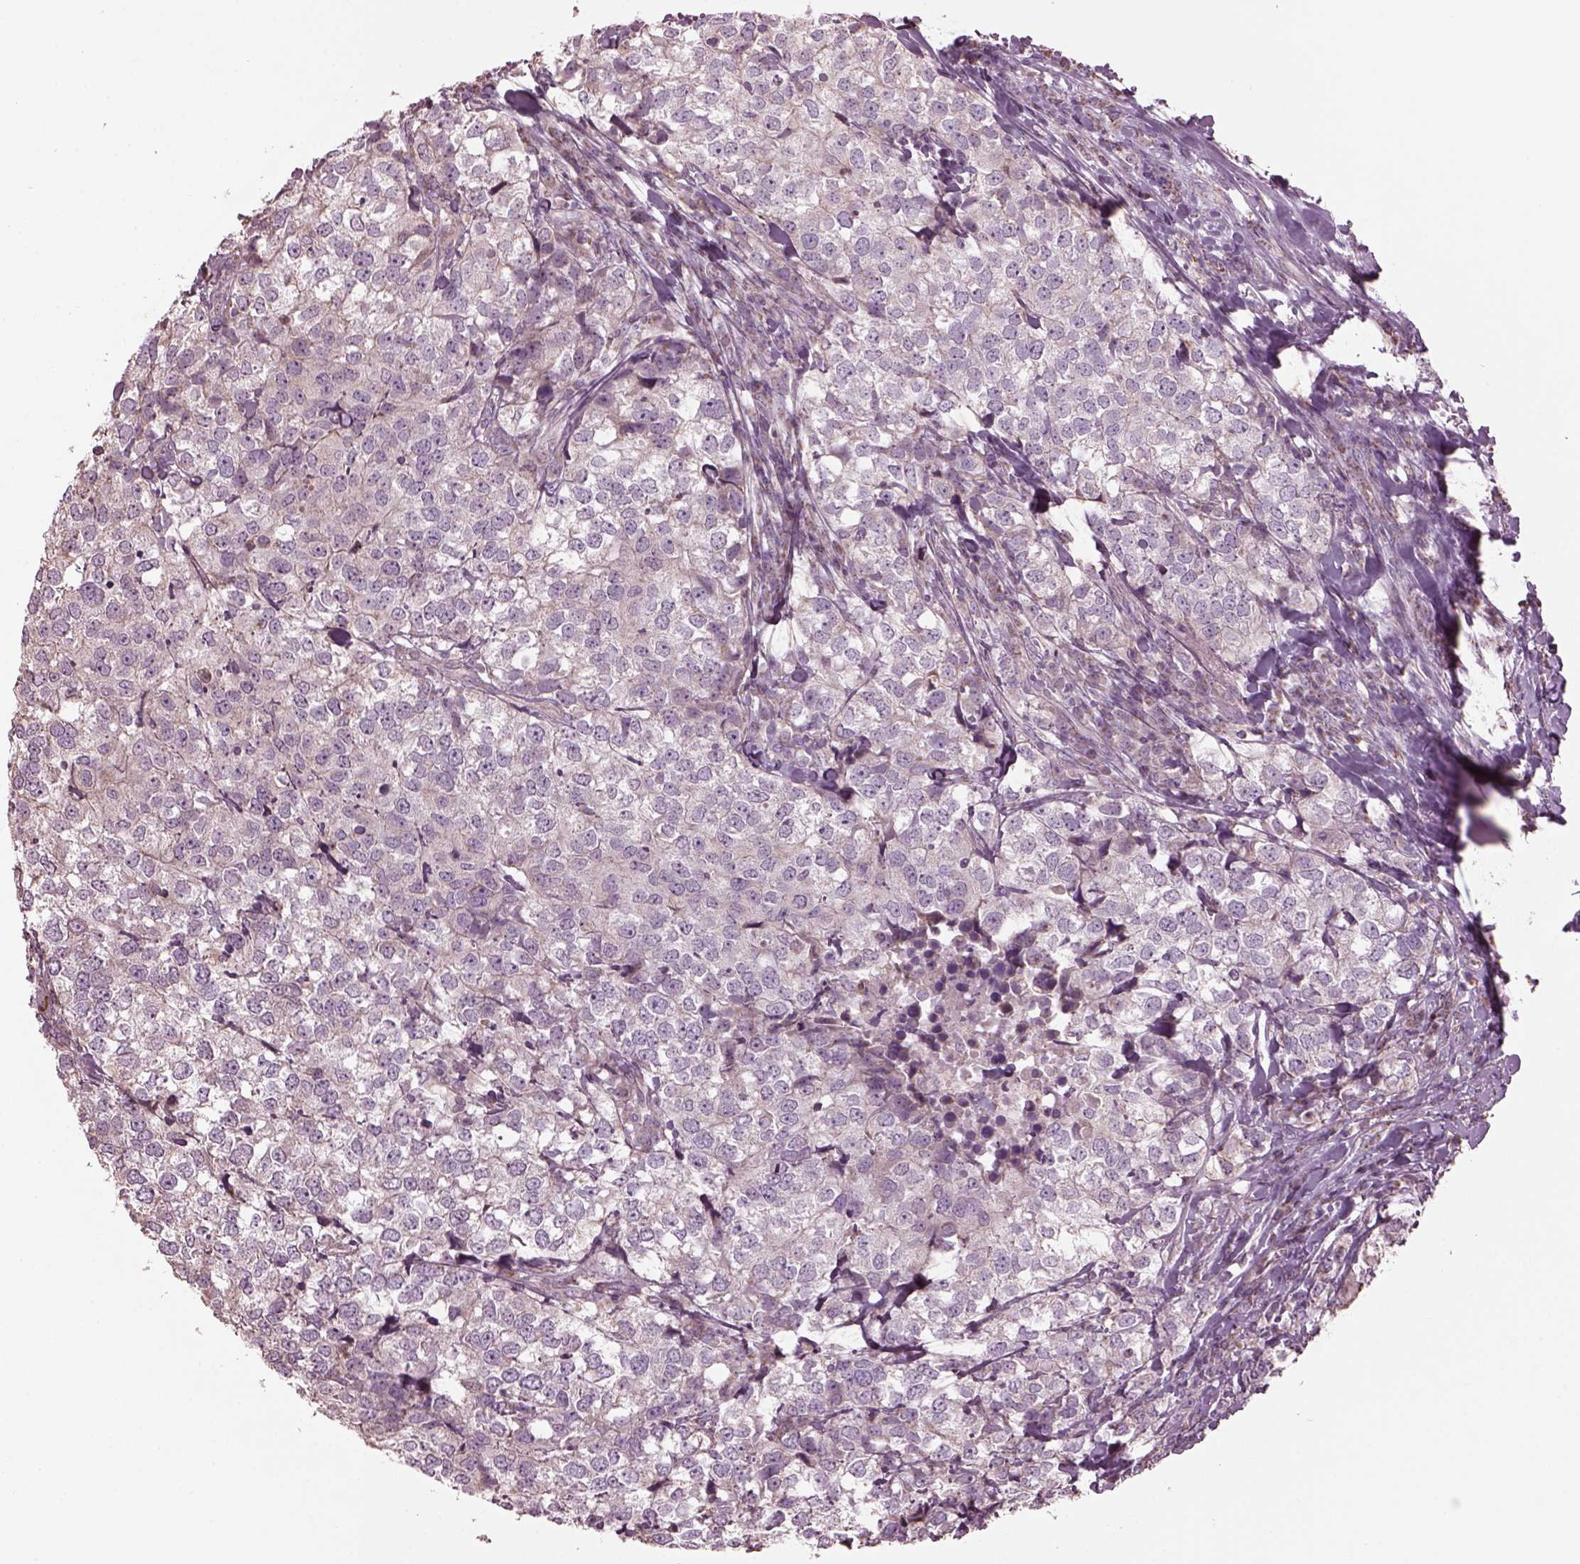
{"staining": {"intensity": "negative", "quantity": "none", "location": "none"}, "tissue": "breast cancer", "cell_type": "Tumor cells", "image_type": "cancer", "snomed": [{"axis": "morphology", "description": "Duct carcinoma"}, {"axis": "topography", "description": "Breast"}], "caption": "DAB immunohistochemical staining of breast cancer displays no significant expression in tumor cells. Nuclei are stained in blue.", "gene": "SPATA7", "patient": {"sex": "female", "age": 30}}